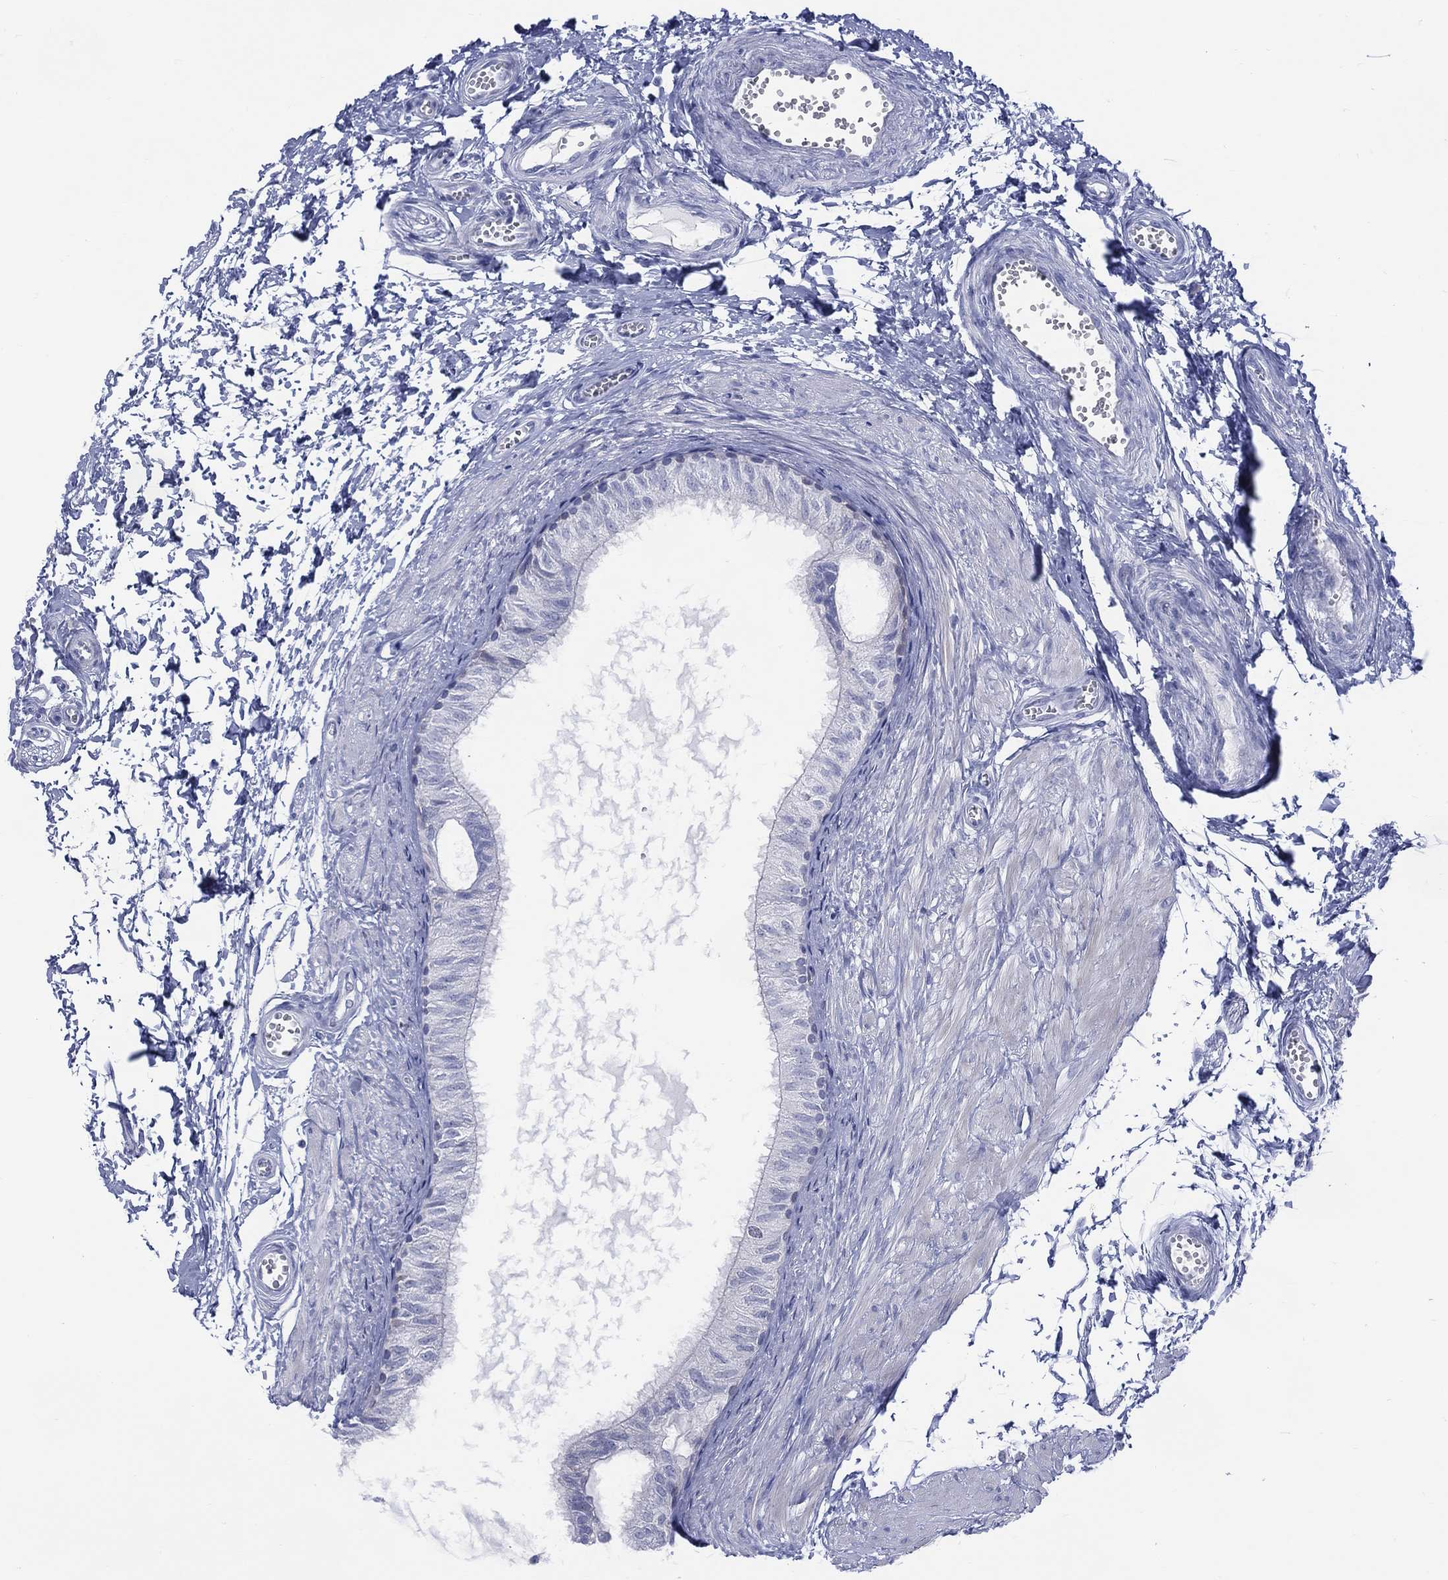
{"staining": {"intensity": "negative", "quantity": "none", "location": "none"}, "tissue": "epididymis", "cell_type": "Glandular cells", "image_type": "normal", "snomed": [{"axis": "morphology", "description": "Normal tissue, NOS"}, {"axis": "topography", "description": "Epididymis"}], "caption": "IHC of normal epididymis demonstrates no positivity in glandular cells. Brightfield microscopy of IHC stained with DAB (brown) and hematoxylin (blue), captured at high magnification.", "gene": "ENSG00000285953", "patient": {"sex": "male", "age": 22}}